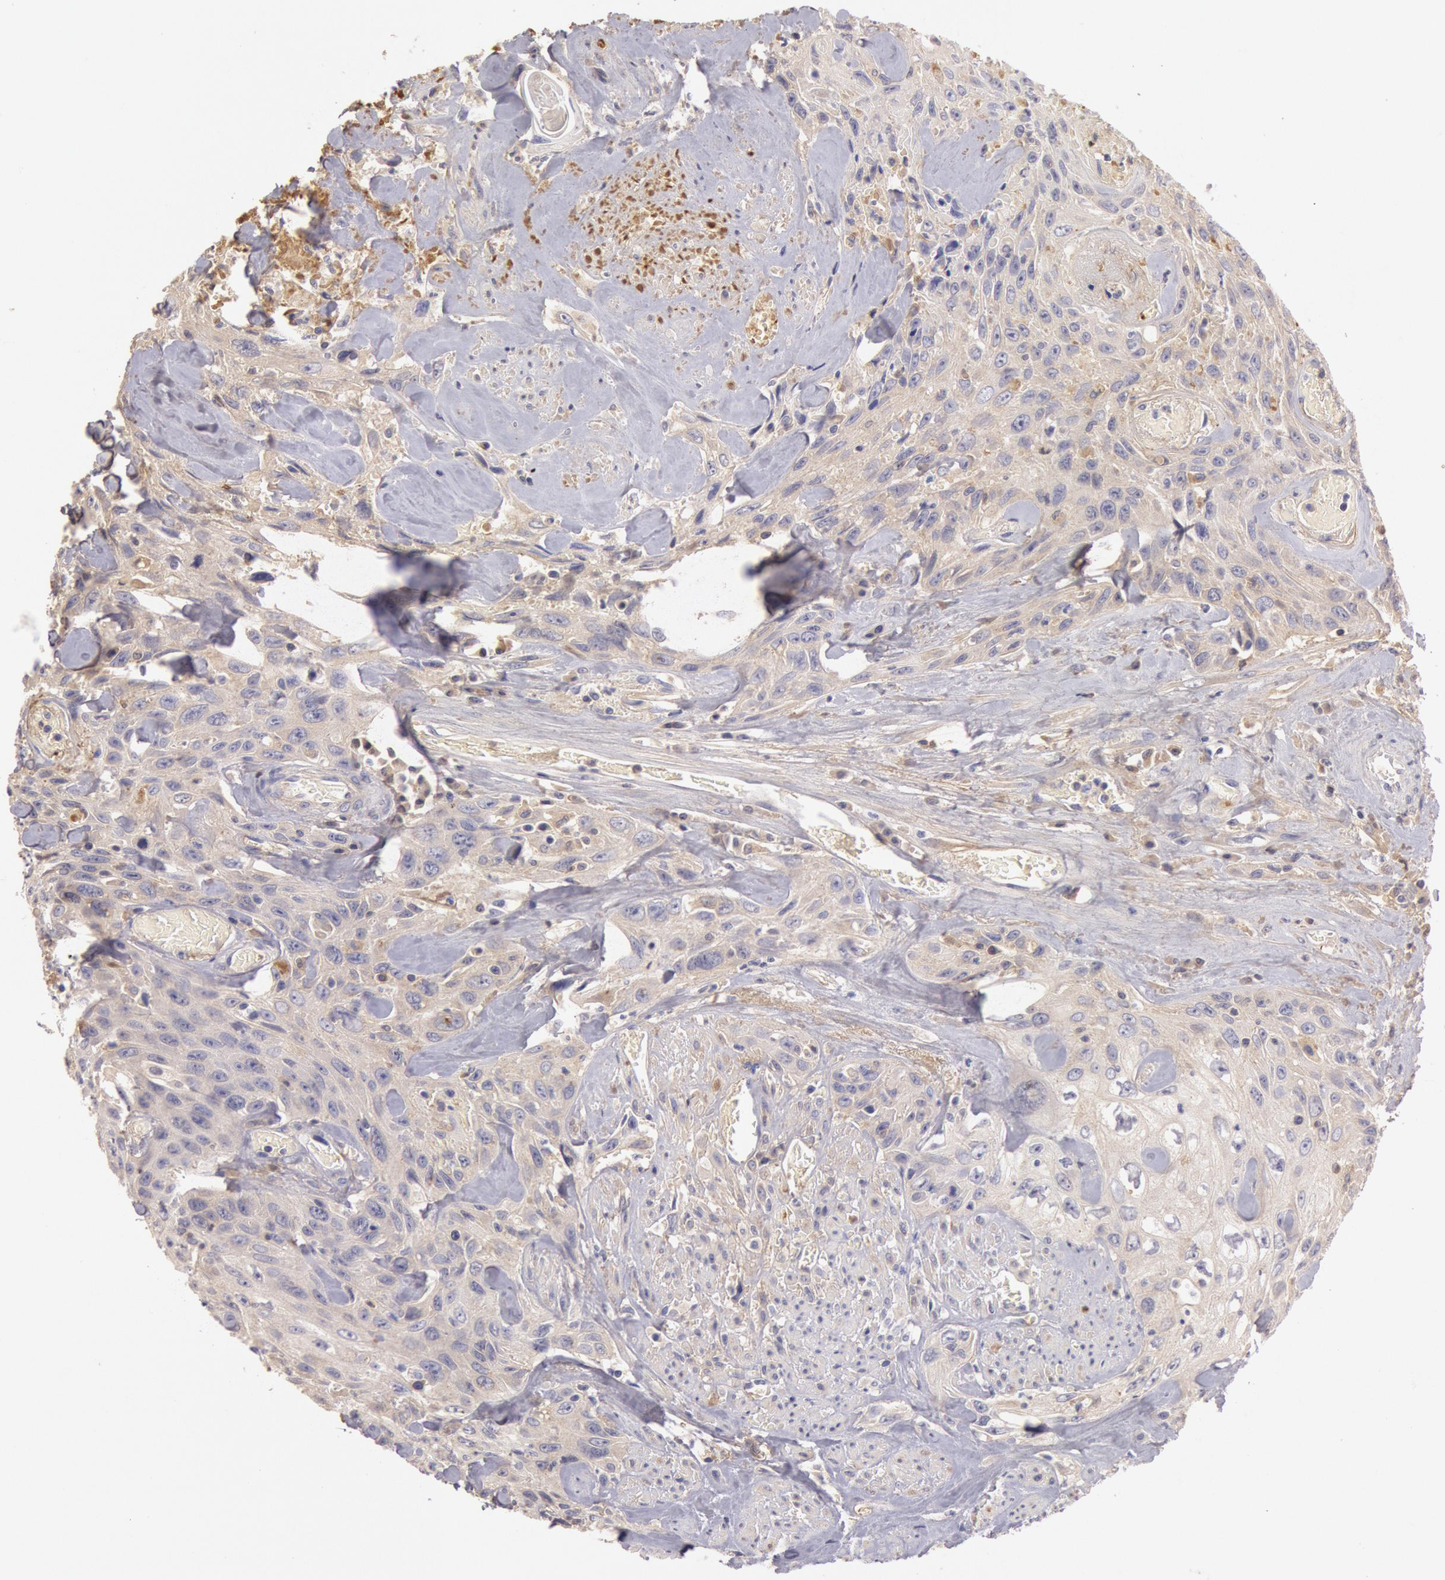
{"staining": {"intensity": "negative", "quantity": "none", "location": "none"}, "tissue": "urothelial cancer", "cell_type": "Tumor cells", "image_type": "cancer", "snomed": [{"axis": "morphology", "description": "Urothelial carcinoma, High grade"}, {"axis": "topography", "description": "Urinary bladder"}], "caption": "Immunohistochemistry (IHC) micrograph of neoplastic tissue: high-grade urothelial carcinoma stained with DAB reveals no significant protein staining in tumor cells. (DAB immunohistochemistry (IHC) with hematoxylin counter stain).", "gene": "C1R", "patient": {"sex": "female", "age": 84}}